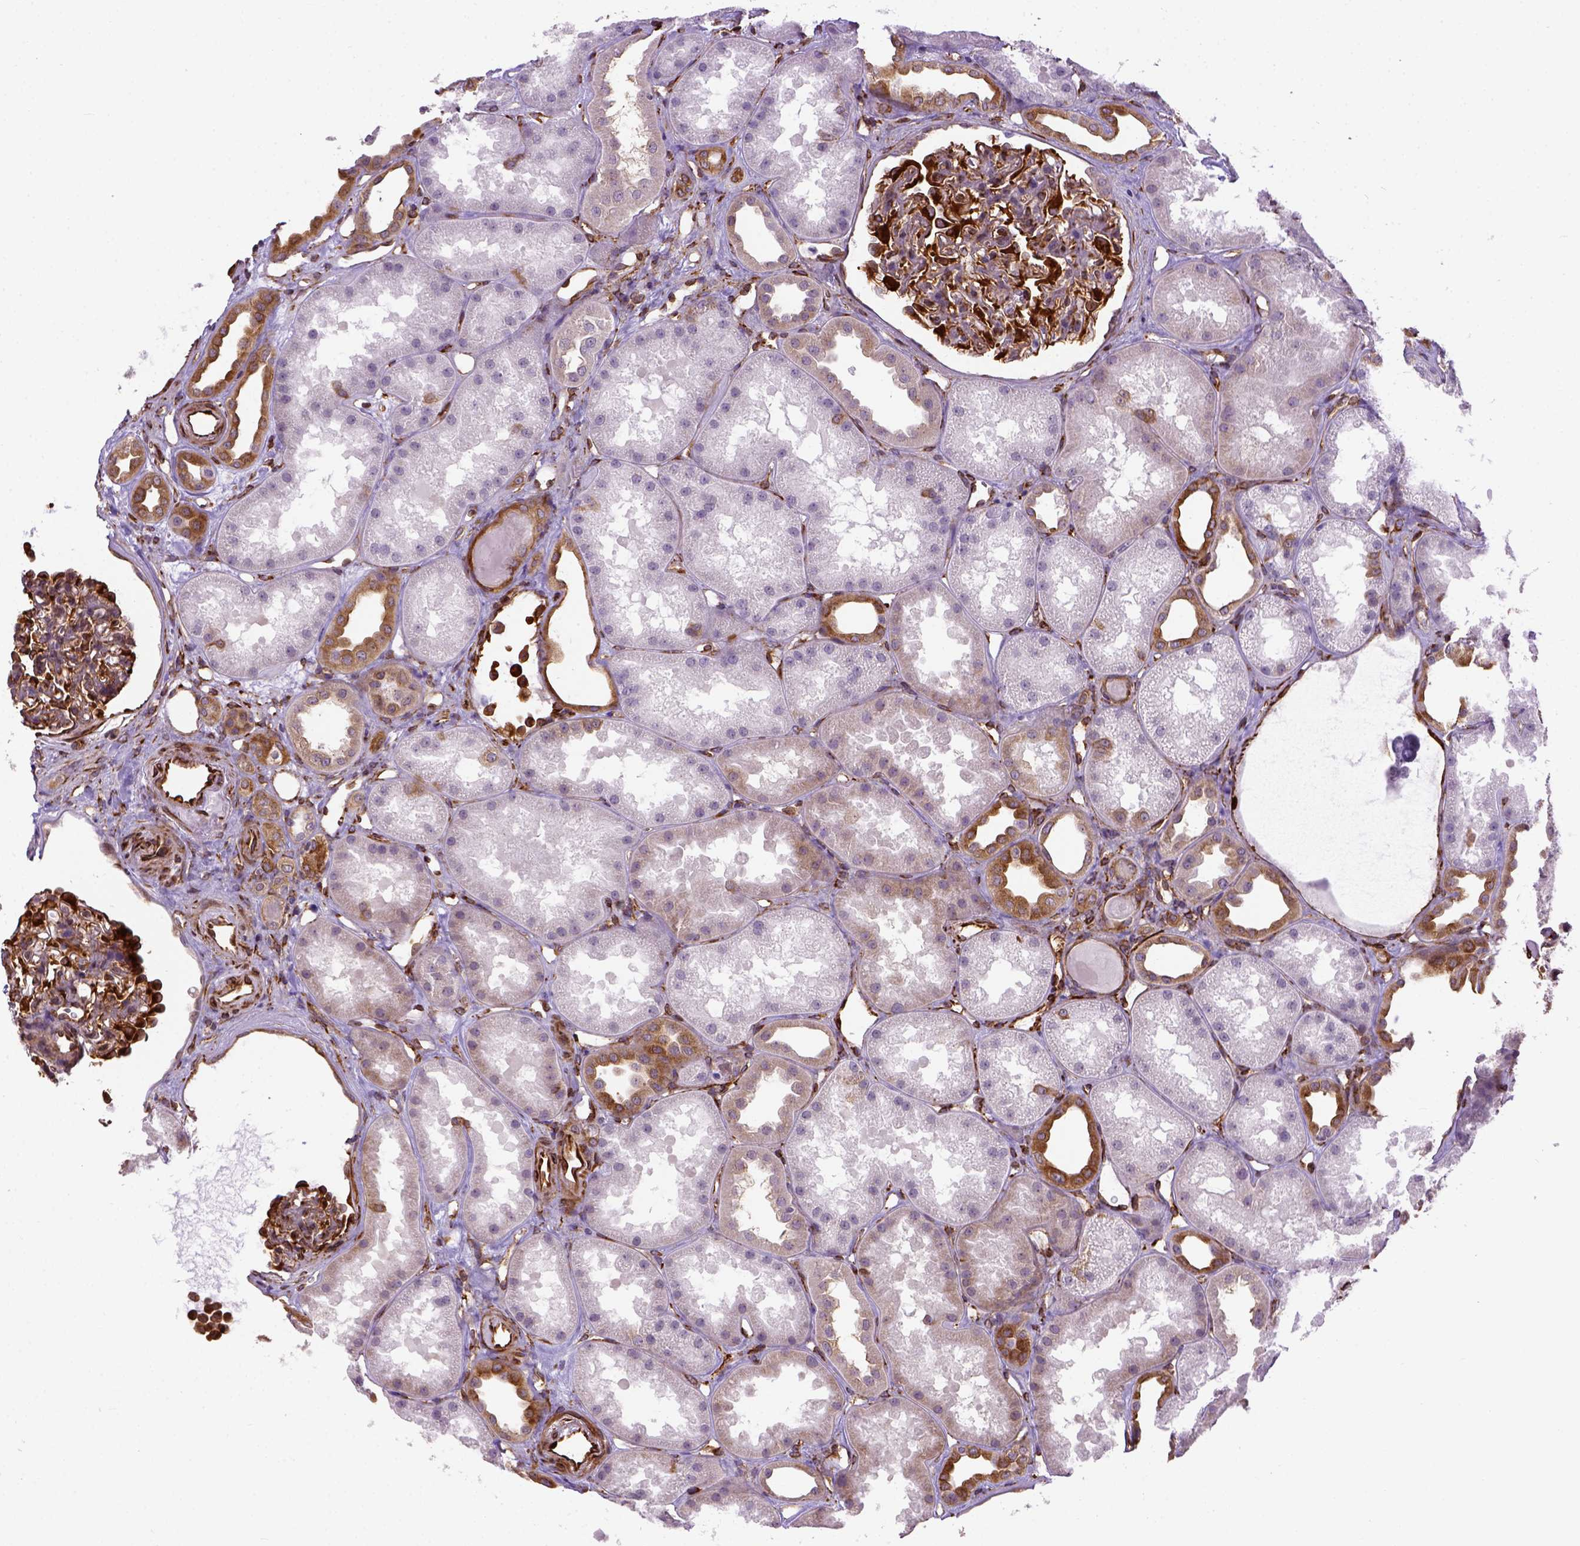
{"staining": {"intensity": "strong", "quantity": ">75%", "location": "cytoplasmic/membranous"}, "tissue": "kidney", "cell_type": "Cells in glomeruli", "image_type": "normal", "snomed": [{"axis": "morphology", "description": "Normal tissue, NOS"}, {"axis": "topography", "description": "Kidney"}], "caption": "Kidney stained for a protein (brown) demonstrates strong cytoplasmic/membranous positive expression in approximately >75% of cells in glomeruli.", "gene": "KAZN", "patient": {"sex": "male", "age": 61}}